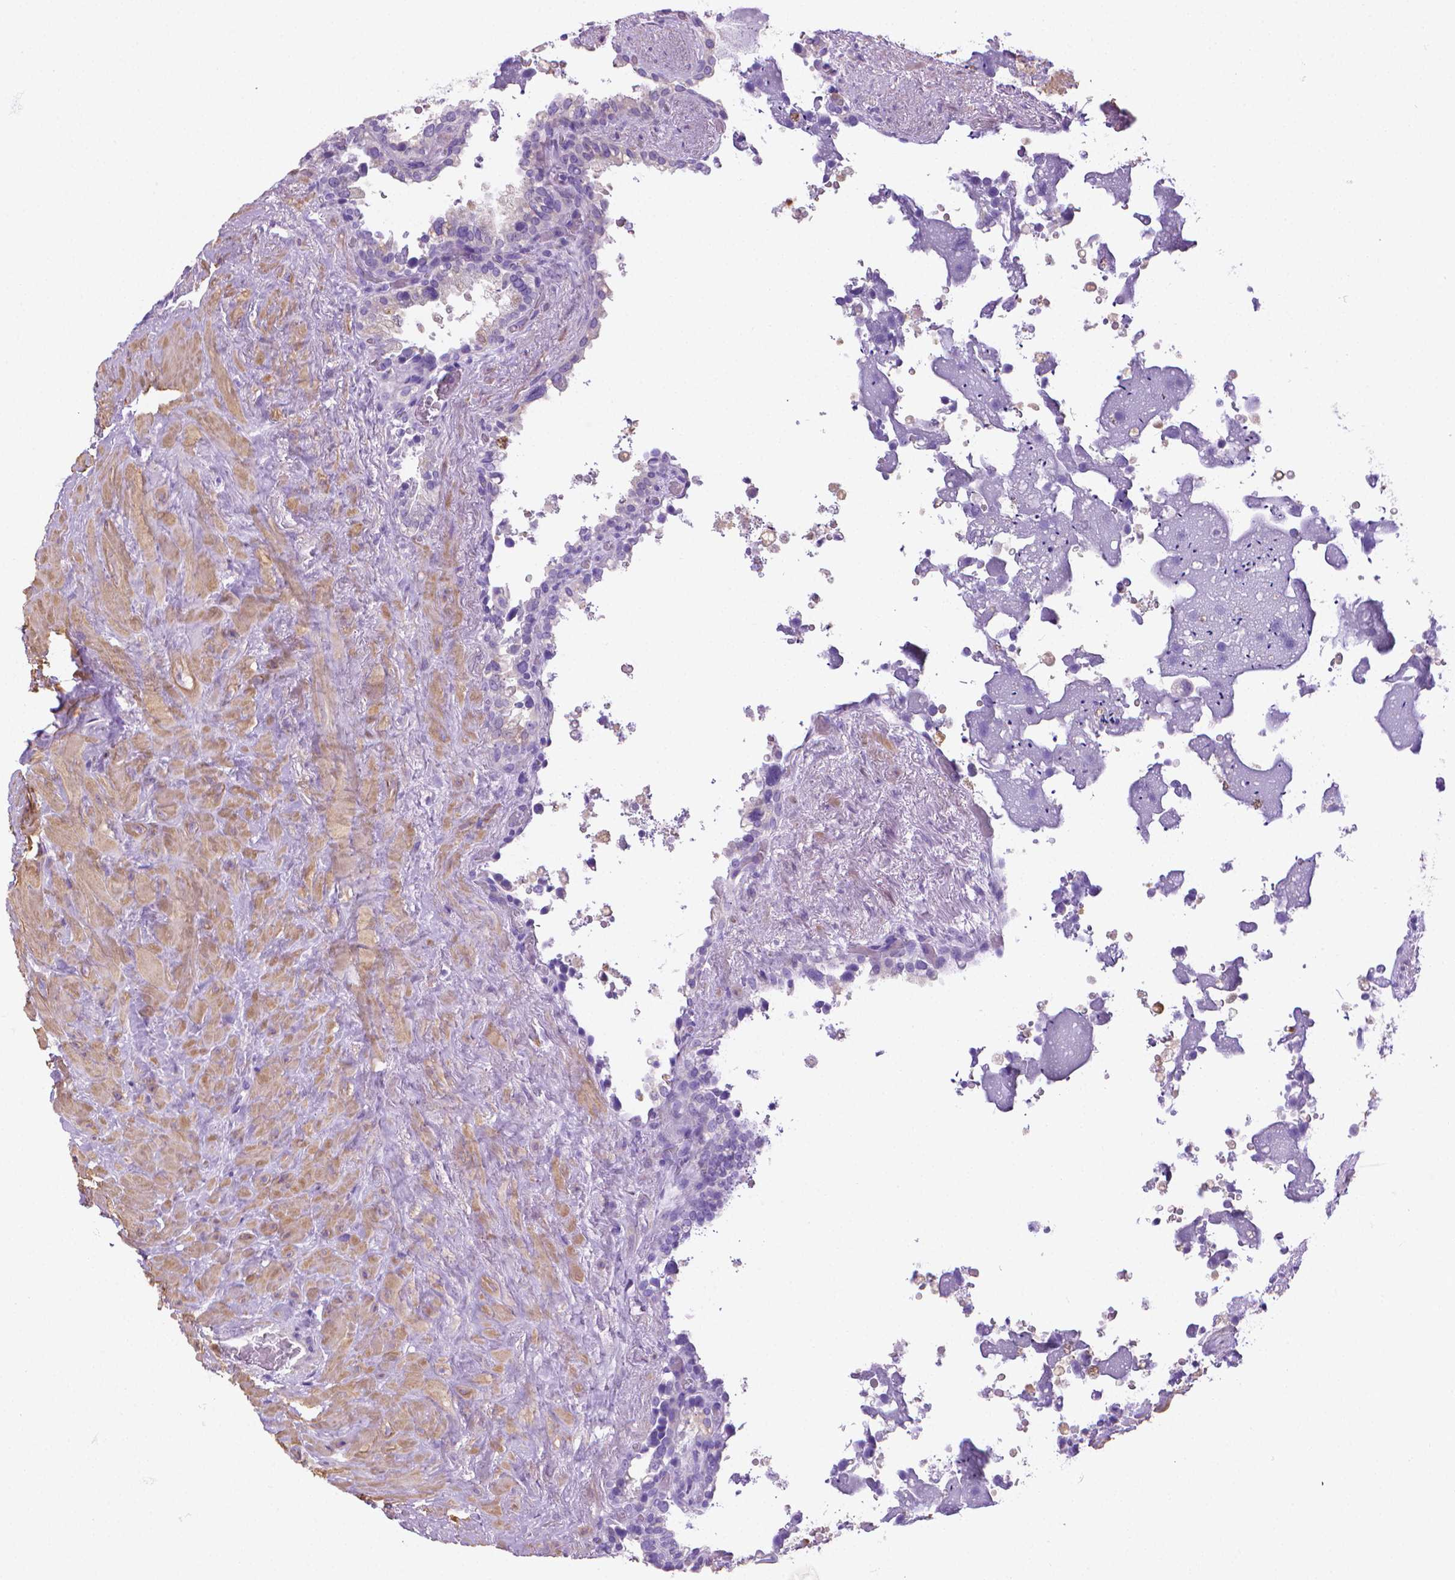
{"staining": {"intensity": "negative", "quantity": "none", "location": "none"}, "tissue": "seminal vesicle", "cell_type": "Glandular cells", "image_type": "normal", "snomed": [{"axis": "morphology", "description": "Normal tissue, NOS"}, {"axis": "topography", "description": "Seminal veicle"}], "caption": "Immunohistochemical staining of unremarkable seminal vesicle exhibits no significant positivity in glandular cells.", "gene": "FASN", "patient": {"sex": "male", "age": 71}}